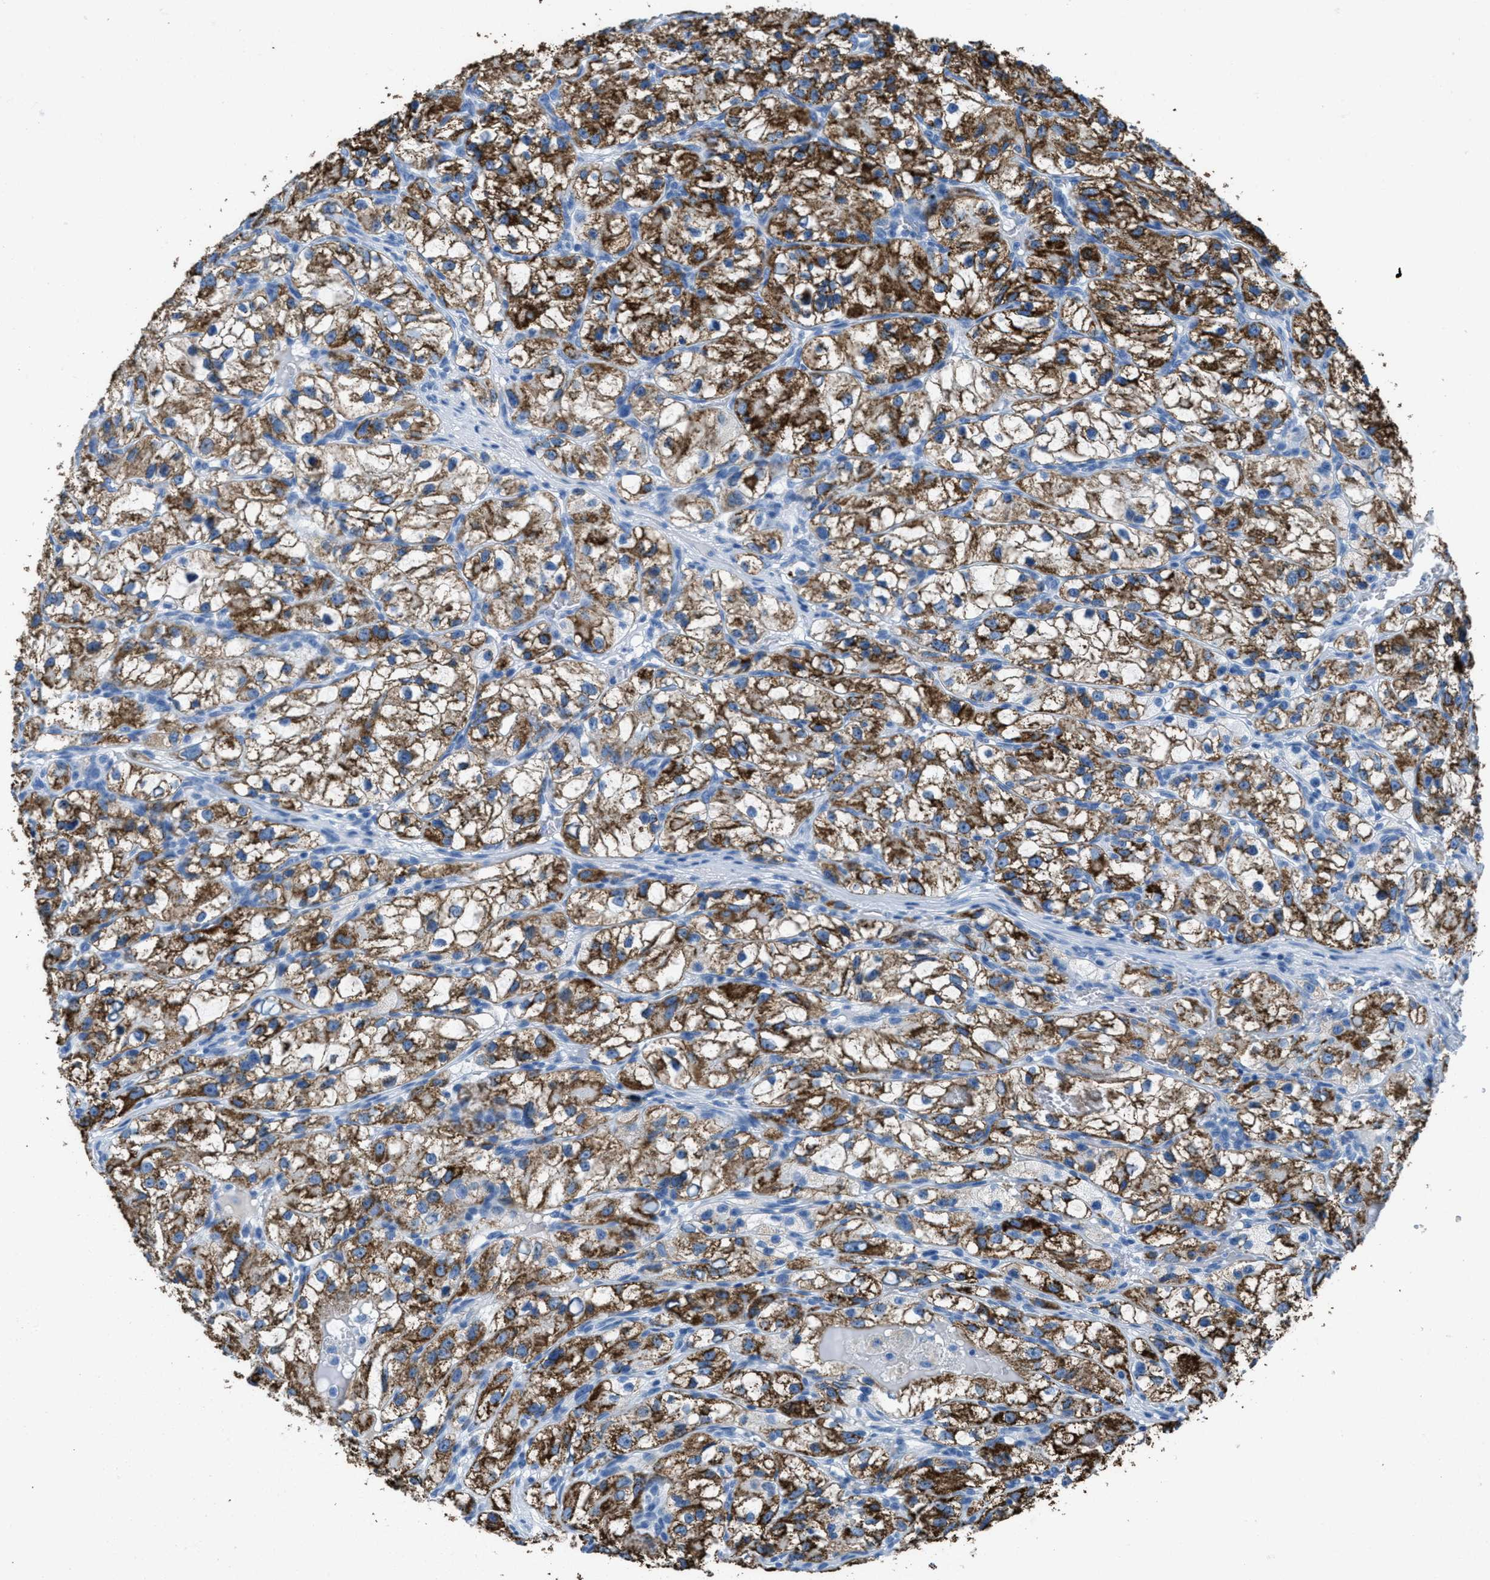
{"staining": {"intensity": "strong", "quantity": ">75%", "location": "cytoplasmic/membranous"}, "tissue": "renal cancer", "cell_type": "Tumor cells", "image_type": "cancer", "snomed": [{"axis": "morphology", "description": "Adenocarcinoma, NOS"}, {"axis": "topography", "description": "Kidney"}], "caption": "An immunohistochemistry image of tumor tissue is shown. Protein staining in brown labels strong cytoplasmic/membranous positivity in adenocarcinoma (renal) within tumor cells. (brown staining indicates protein expression, while blue staining denotes nuclei).", "gene": "MGARP", "patient": {"sex": "female", "age": 57}}